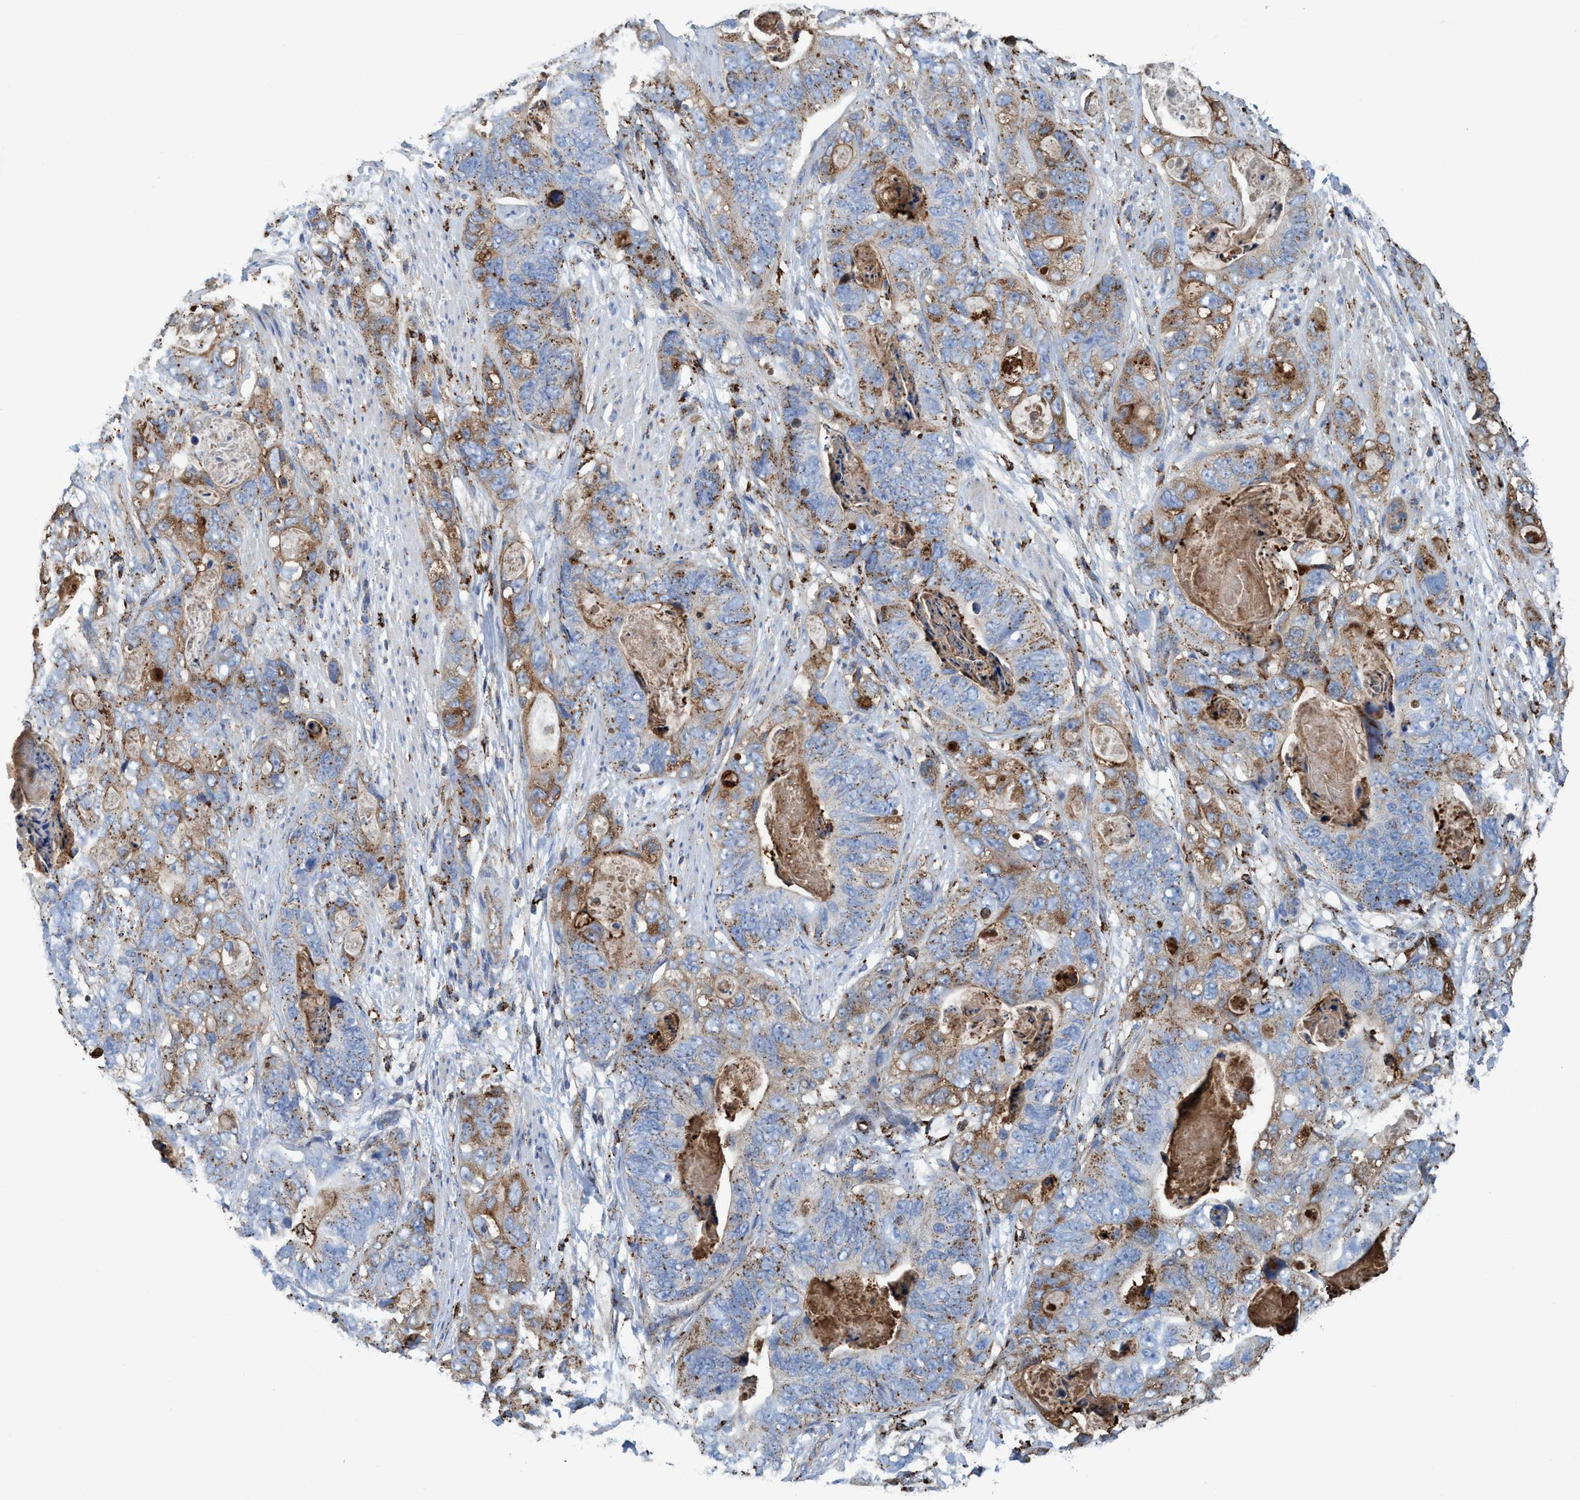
{"staining": {"intensity": "moderate", "quantity": "25%-75%", "location": "cytoplasmic/membranous"}, "tissue": "stomach cancer", "cell_type": "Tumor cells", "image_type": "cancer", "snomed": [{"axis": "morphology", "description": "Adenocarcinoma, NOS"}, {"axis": "topography", "description": "Stomach"}], "caption": "The immunohistochemical stain labels moderate cytoplasmic/membranous staining in tumor cells of stomach adenocarcinoma tissue.", "gene": "TRIM65", "patient": {"sex": "female", "age": 89}}